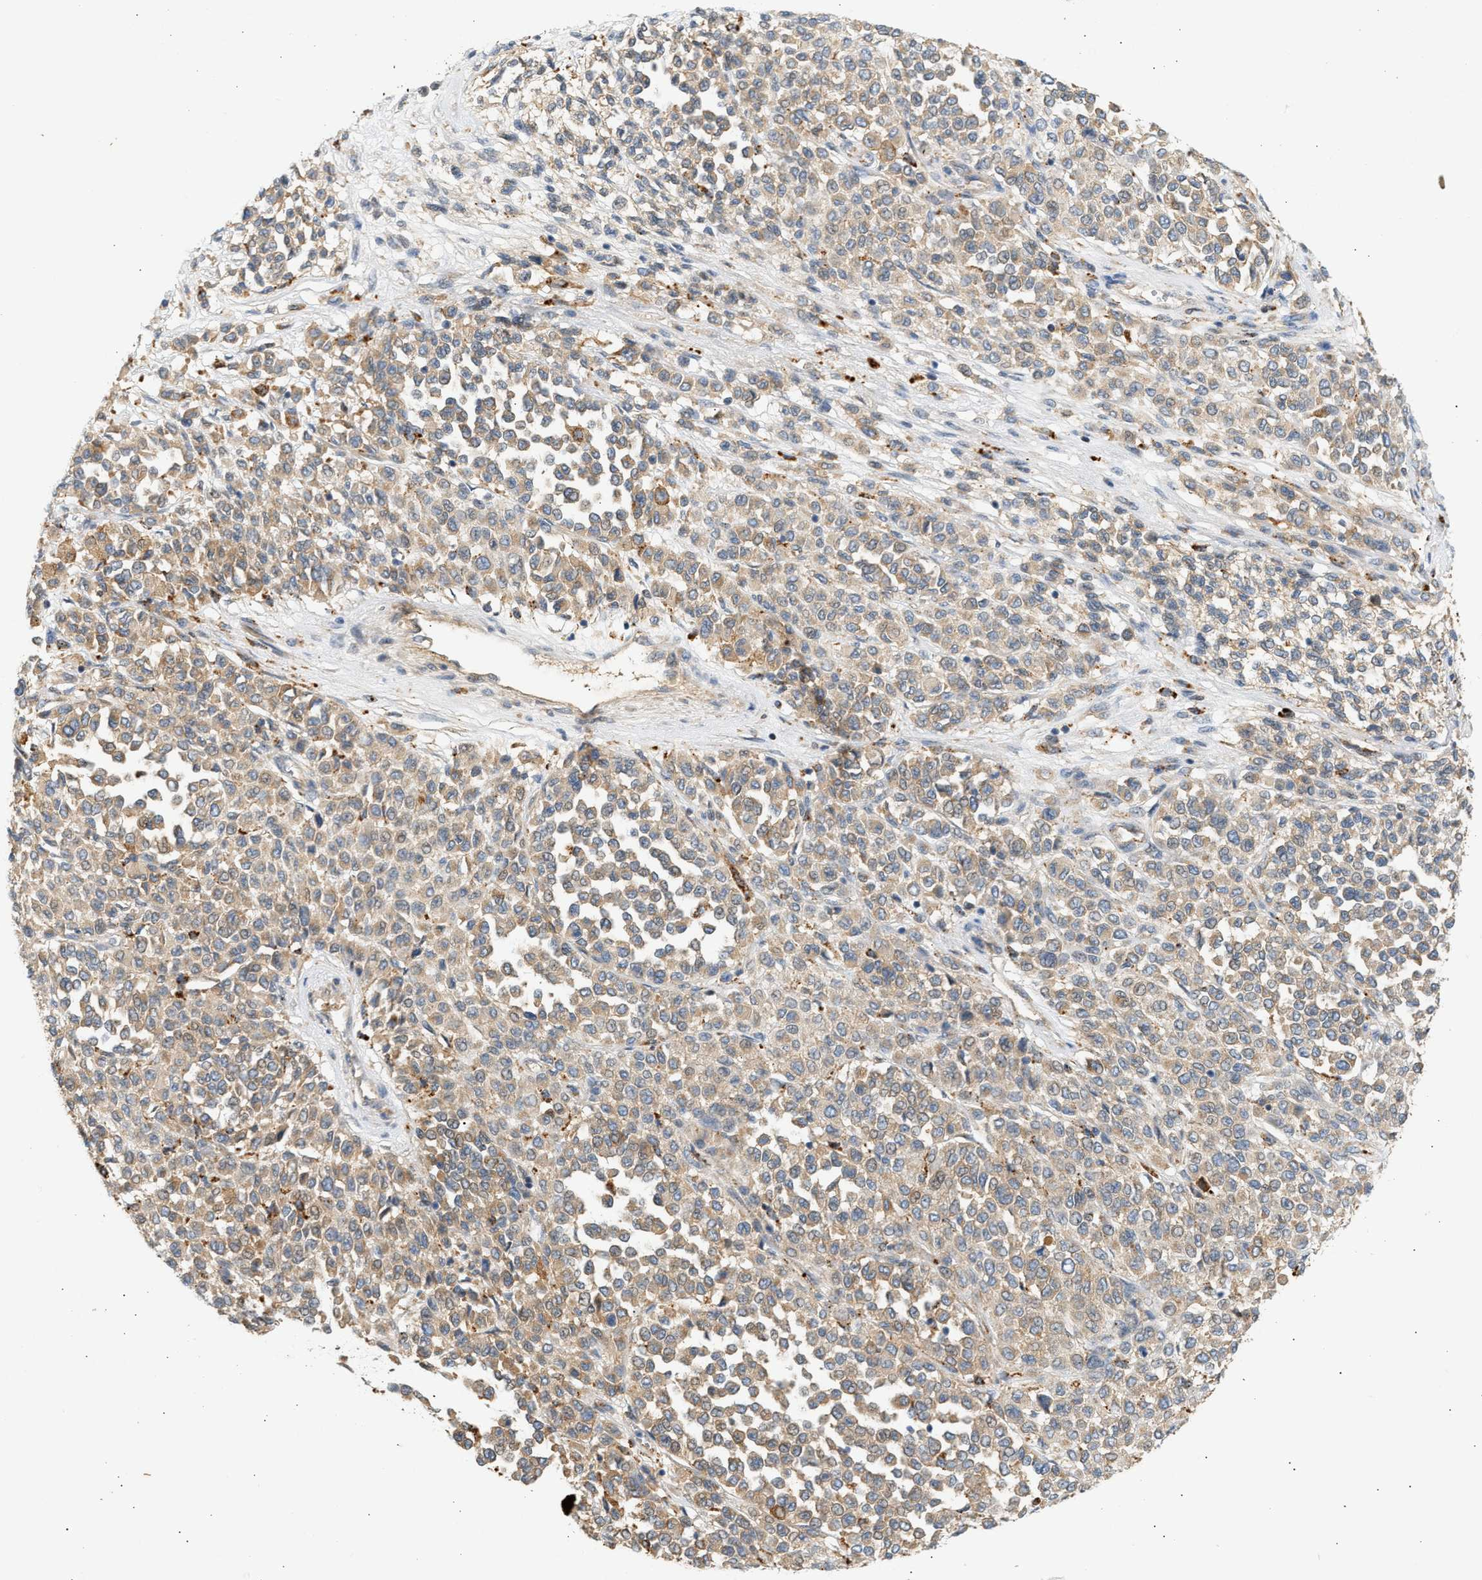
{"staining": {"intensity": "weak", "quantity": ">75%", "location": "cytoplasmic/membranous"}, "tissue": "melanoma", "cell_type": "Tumor cells", "image_type": "cancer", "snomed": [{"axis": "morphology", "description": "Malignant melanoma, Metastatic site"}, {"axis": "topography", "description": "Pancreas"}], "caption": "Protein staining of melanoma tissue demonstrates weak cytoplasmic/membranous staining in about >75% of tumor cells.", "gene": "ENTHD1", "patient": {"sex": "female", "age": 30}}